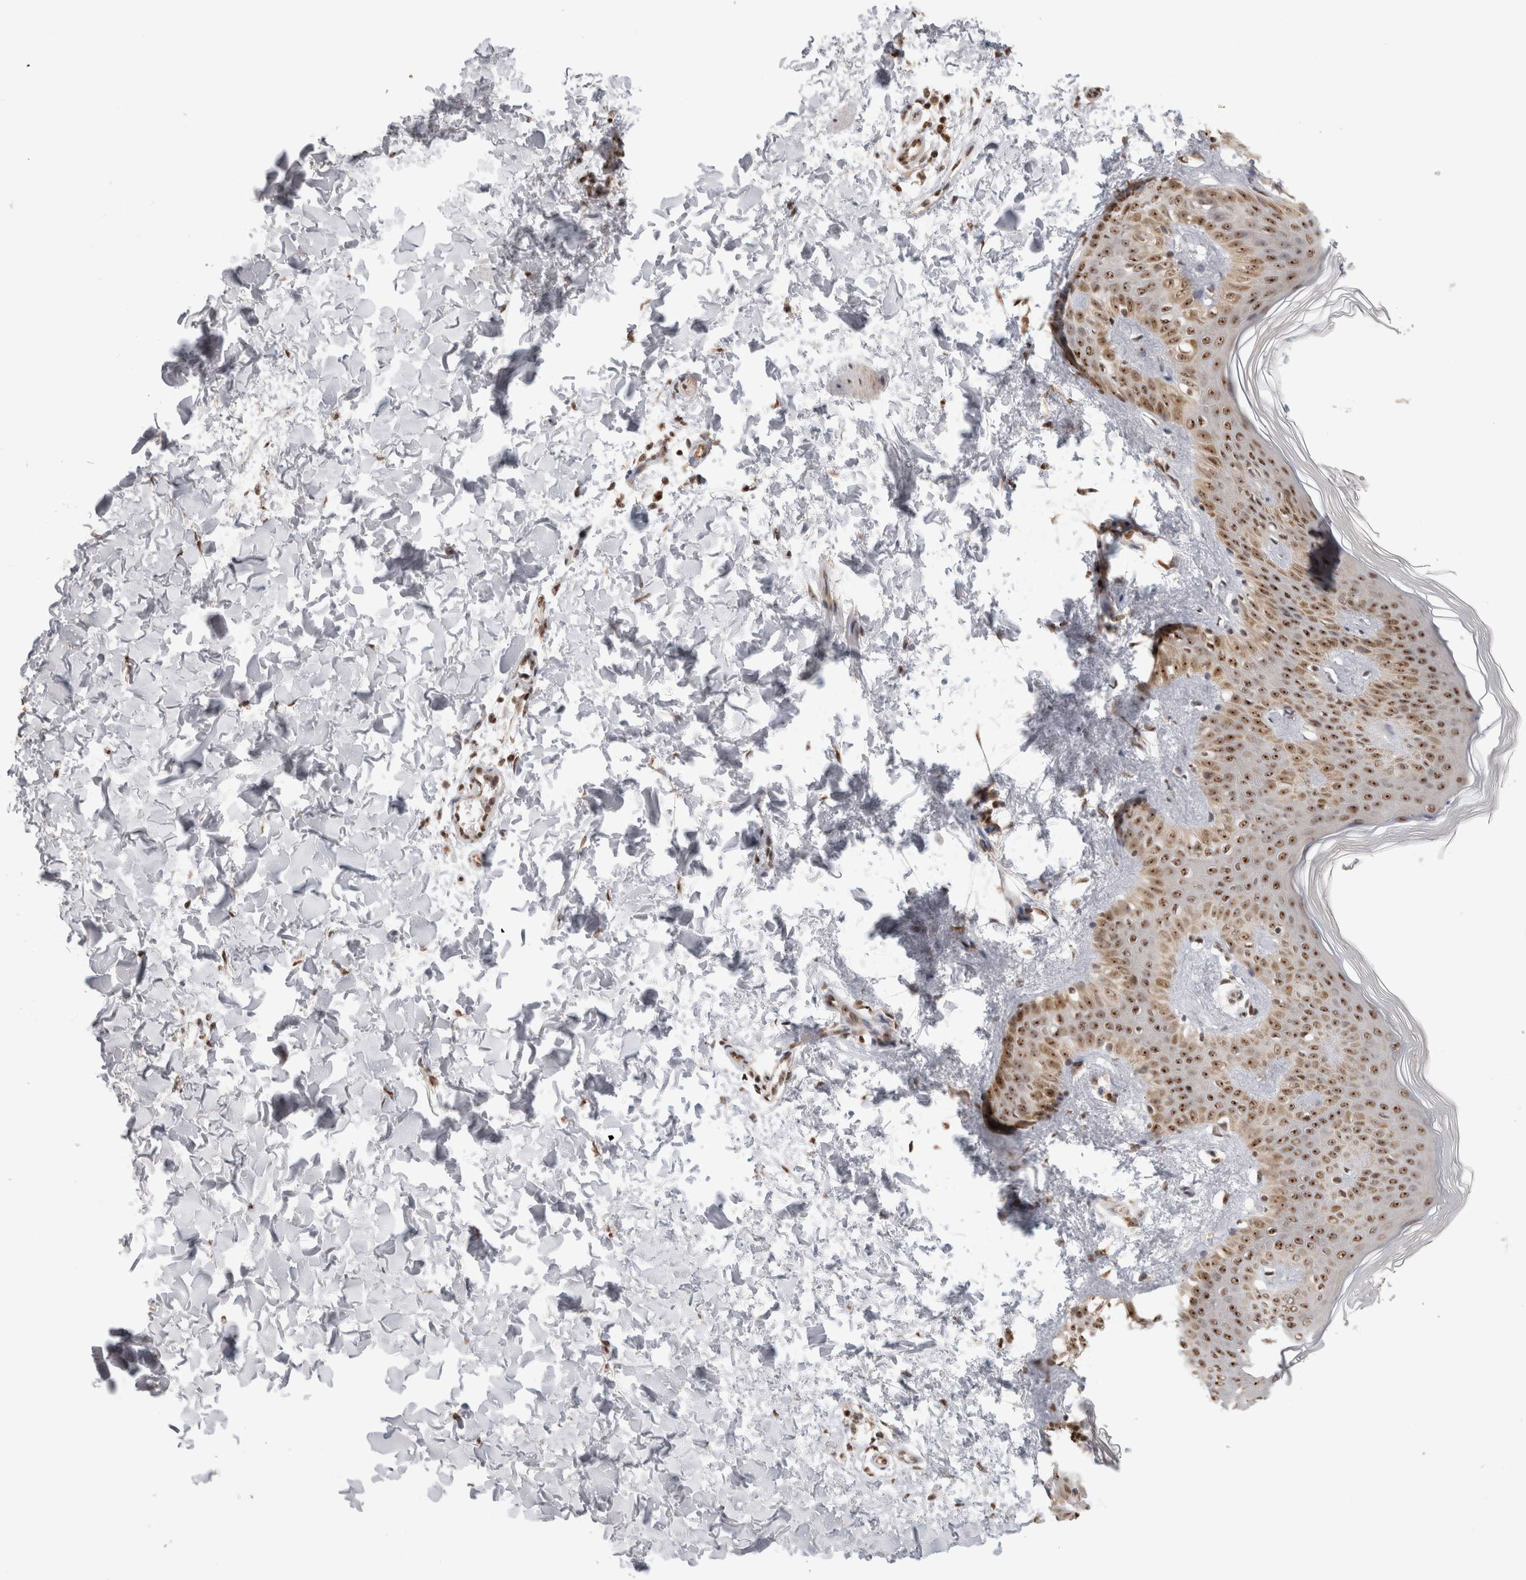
{"staining": {"intensity": "weak", "quantity": ">75%", "location": "nuclear"}, "tissue": "skin", "cell_type": "Fibroblasts", "image_type": "normal", "snomed": [{"axis": "morphology", "description": "Normal tissue, NOS"}, {"axis": "morphology", "description": "Neoplasm, benign, NOS"}, {"axis": "topography", "description": "Skin"}, {"axis": "topography", "description": "Soft tissue"}], "caption": "There is low levels of weak nuclear positivity in fibroblasts of unremarkable skin, as demonstrated by immunohistochemical staining (brown color).", "gene": "EBNA1BP2", "patient": {"sex": "male", "age": 26}}